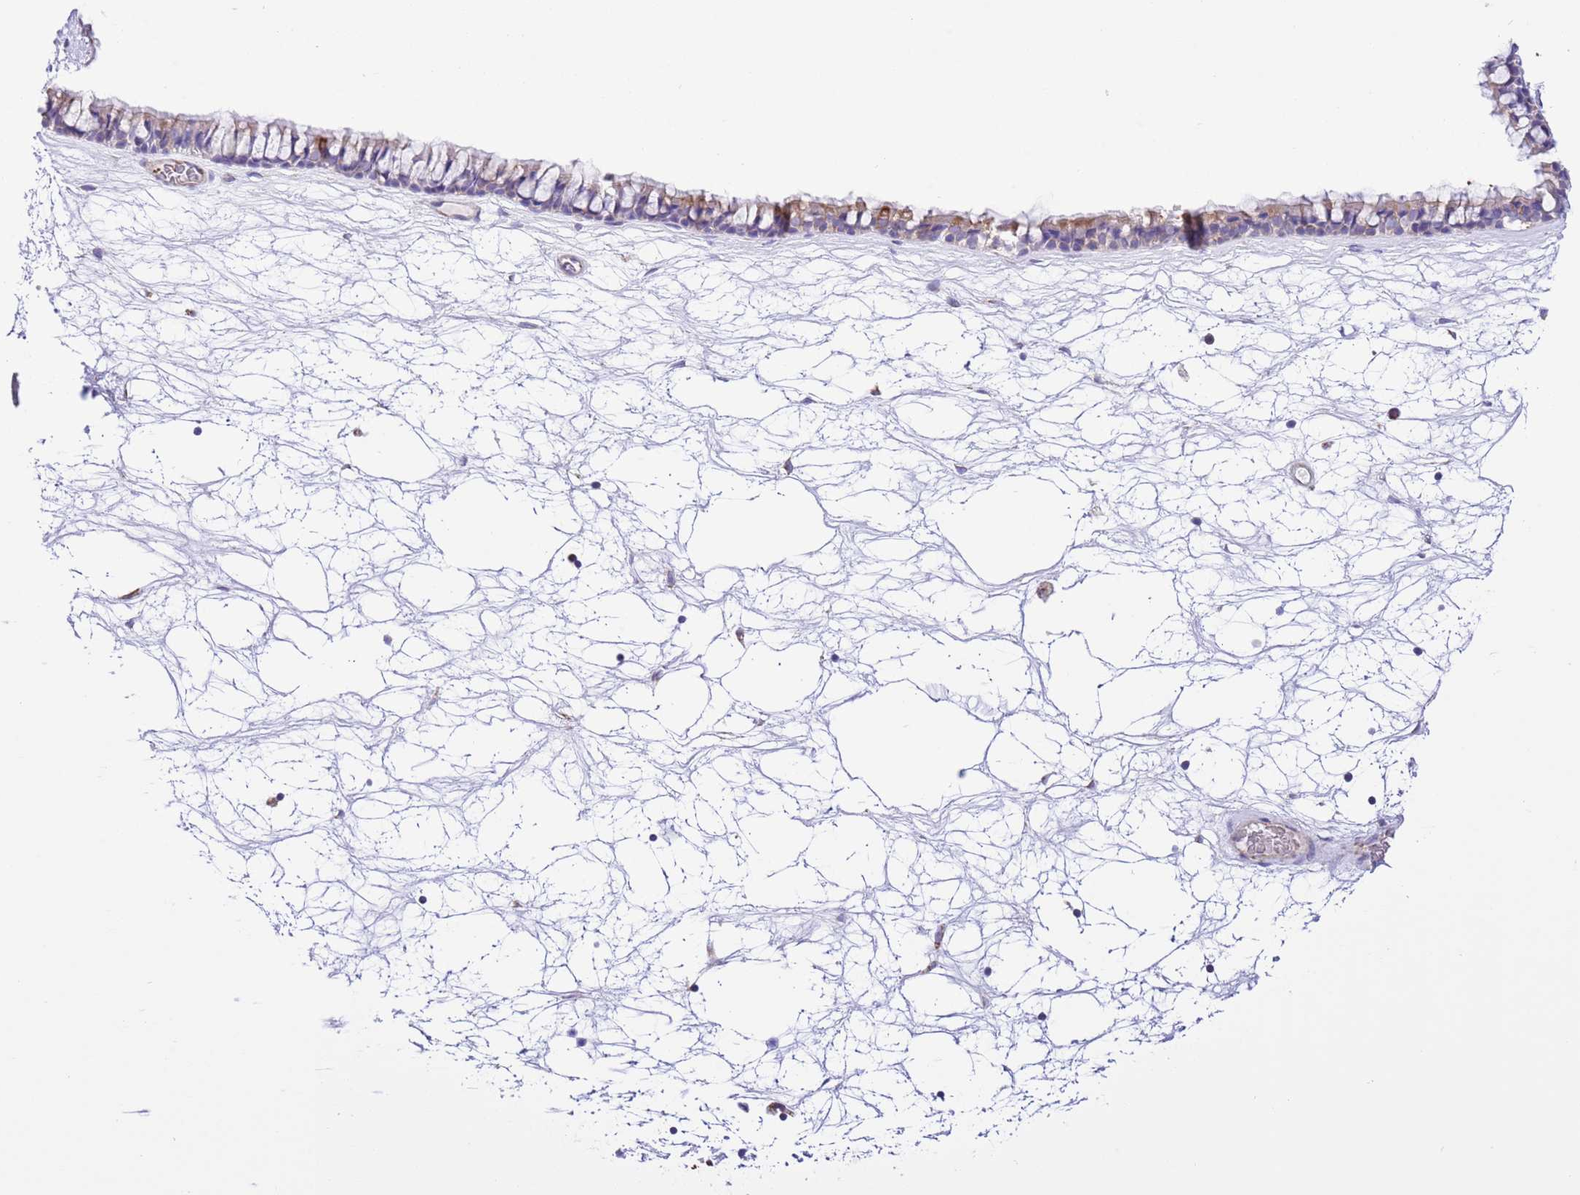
{"staining": {"intensity": "strong", "quantity": "25%-75%", "location": "cytoplasmic/membranous"}, "tissue": "nasopharynx", "cell_type": "Respiratory epithelial cells", "image_type": "normal", "snomed": [{"axis": "morphology", "description": "Normal tissue, NOS"}, {"axis": "topography", "description": "Nasopharynx"}], "caption": "Protein analysis of unremarkable nasopharynx reveals strong cytoplasmic/membranous expression in about 25%-75% of respiratory epithelial cells.", "gene": "SS18L2", "patient": {"sex": "male", "age": 64}}